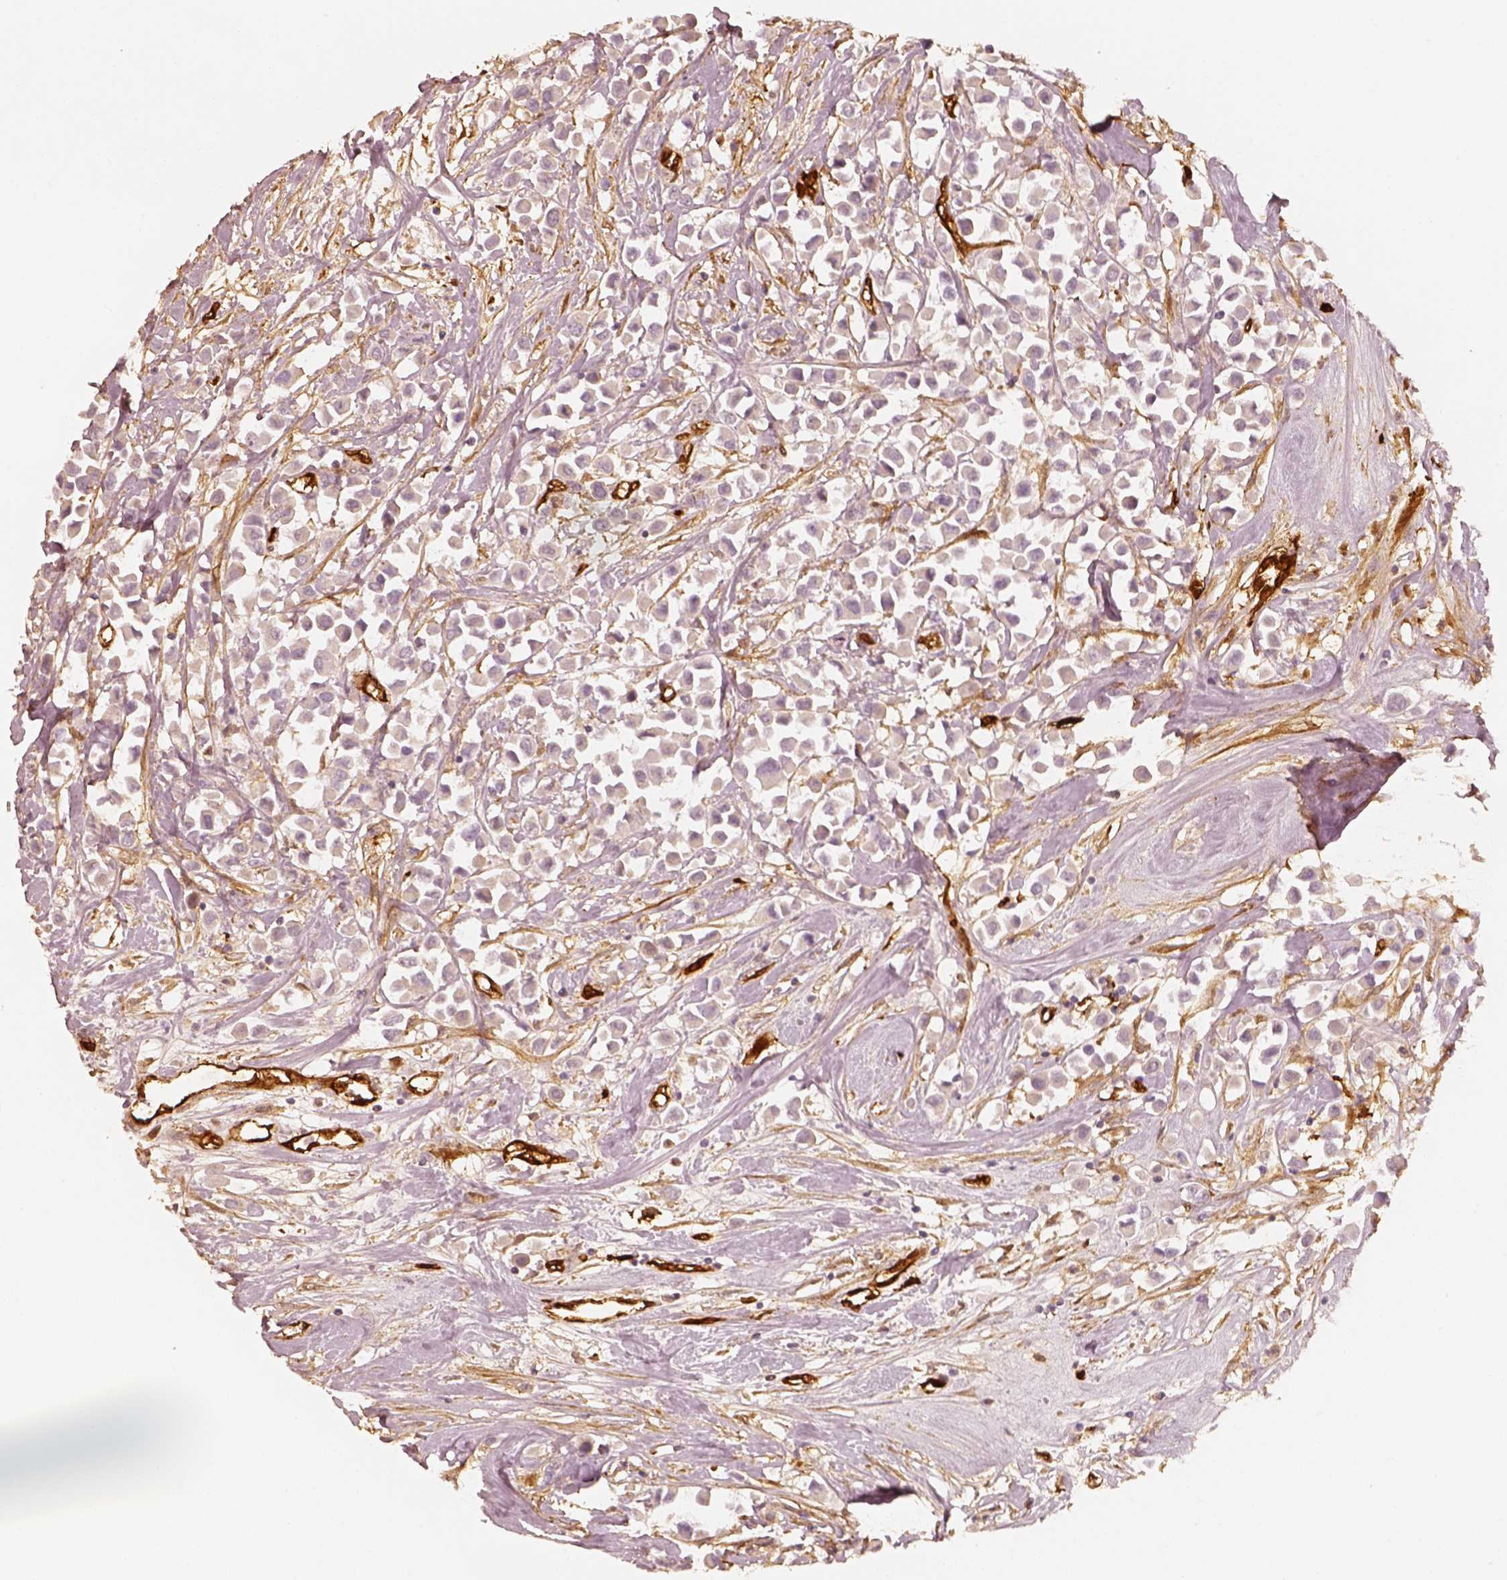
{"staining": {"intensity": "negative", "quantity": "none", "location": "none"}, "tissue": "breast cancer", "cell_type": "Tumor cells", "image_type": "cancer", "snomed": [{"axis": "morphology", "description": "Duct carcinoma"}, {"axis": "topography", "description": "Breast"}], "caption": "IHC of breast cancer (intraductal carcinoma) shows no positivity in tumor cells.", "gene": "FSCN1", "patient": {"sex": "female", "age": 61}}